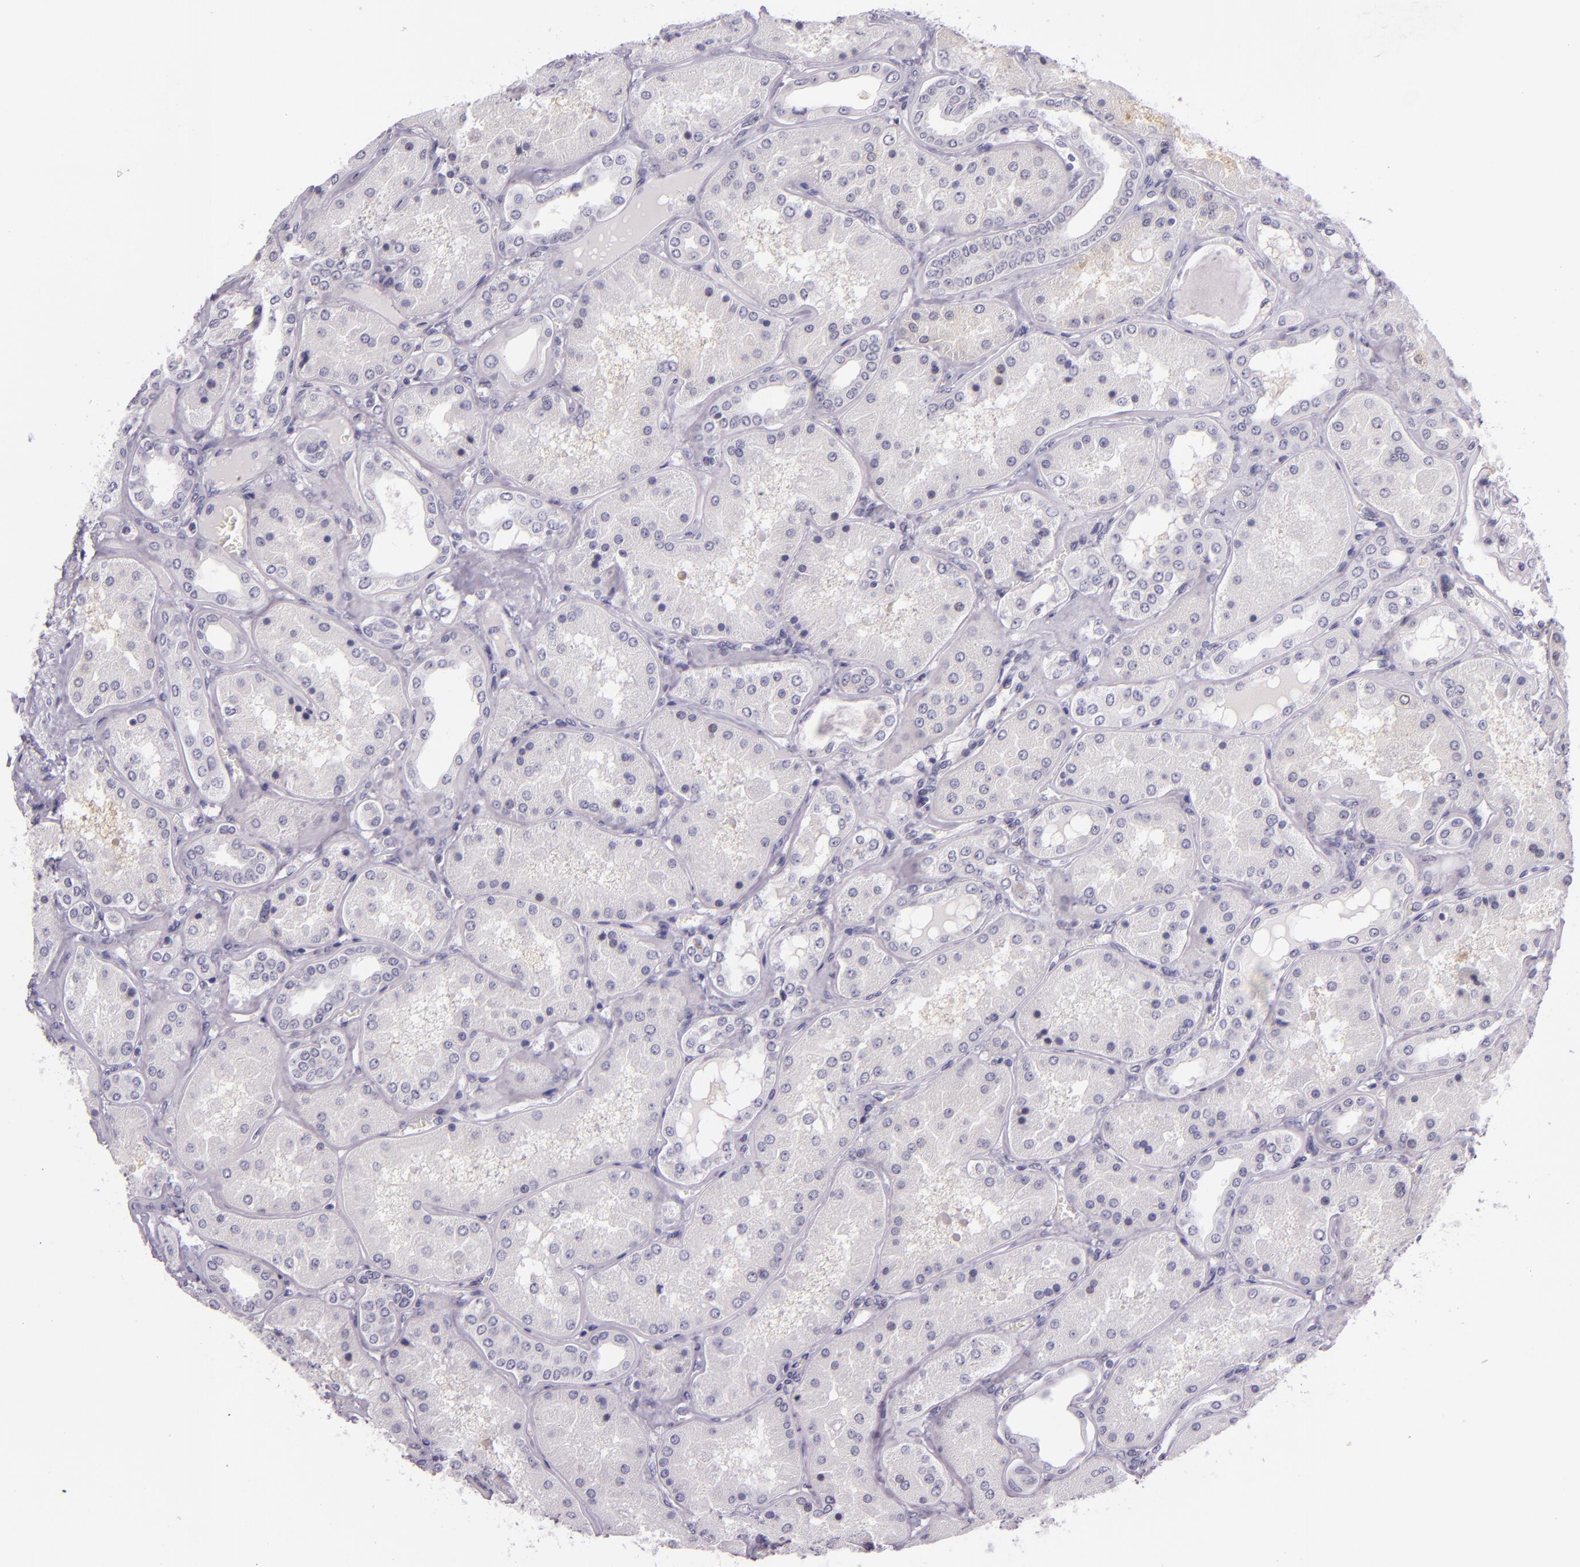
{"staining": {"intensity": "negative", "quantity": "none", "location": "none"}, "tissue": "kidney", "cell_type": "Cells in glomeruli", "image_type": "normal", "snomed": [{"axis": "morphology", "description": "Normal tissue, NOS"}, {"axis": "topography", "description": "Kidney"}], "caption": "This photomicrograph is of benign kidney stained with immunohistochemistry (IHC) to label a protein in brown with the nuclei are counter-stained blue. There is no staining in cells in glomeruli.", "gene": "HSP90AA1", "patient": {"sex": "female", "age": 56}}